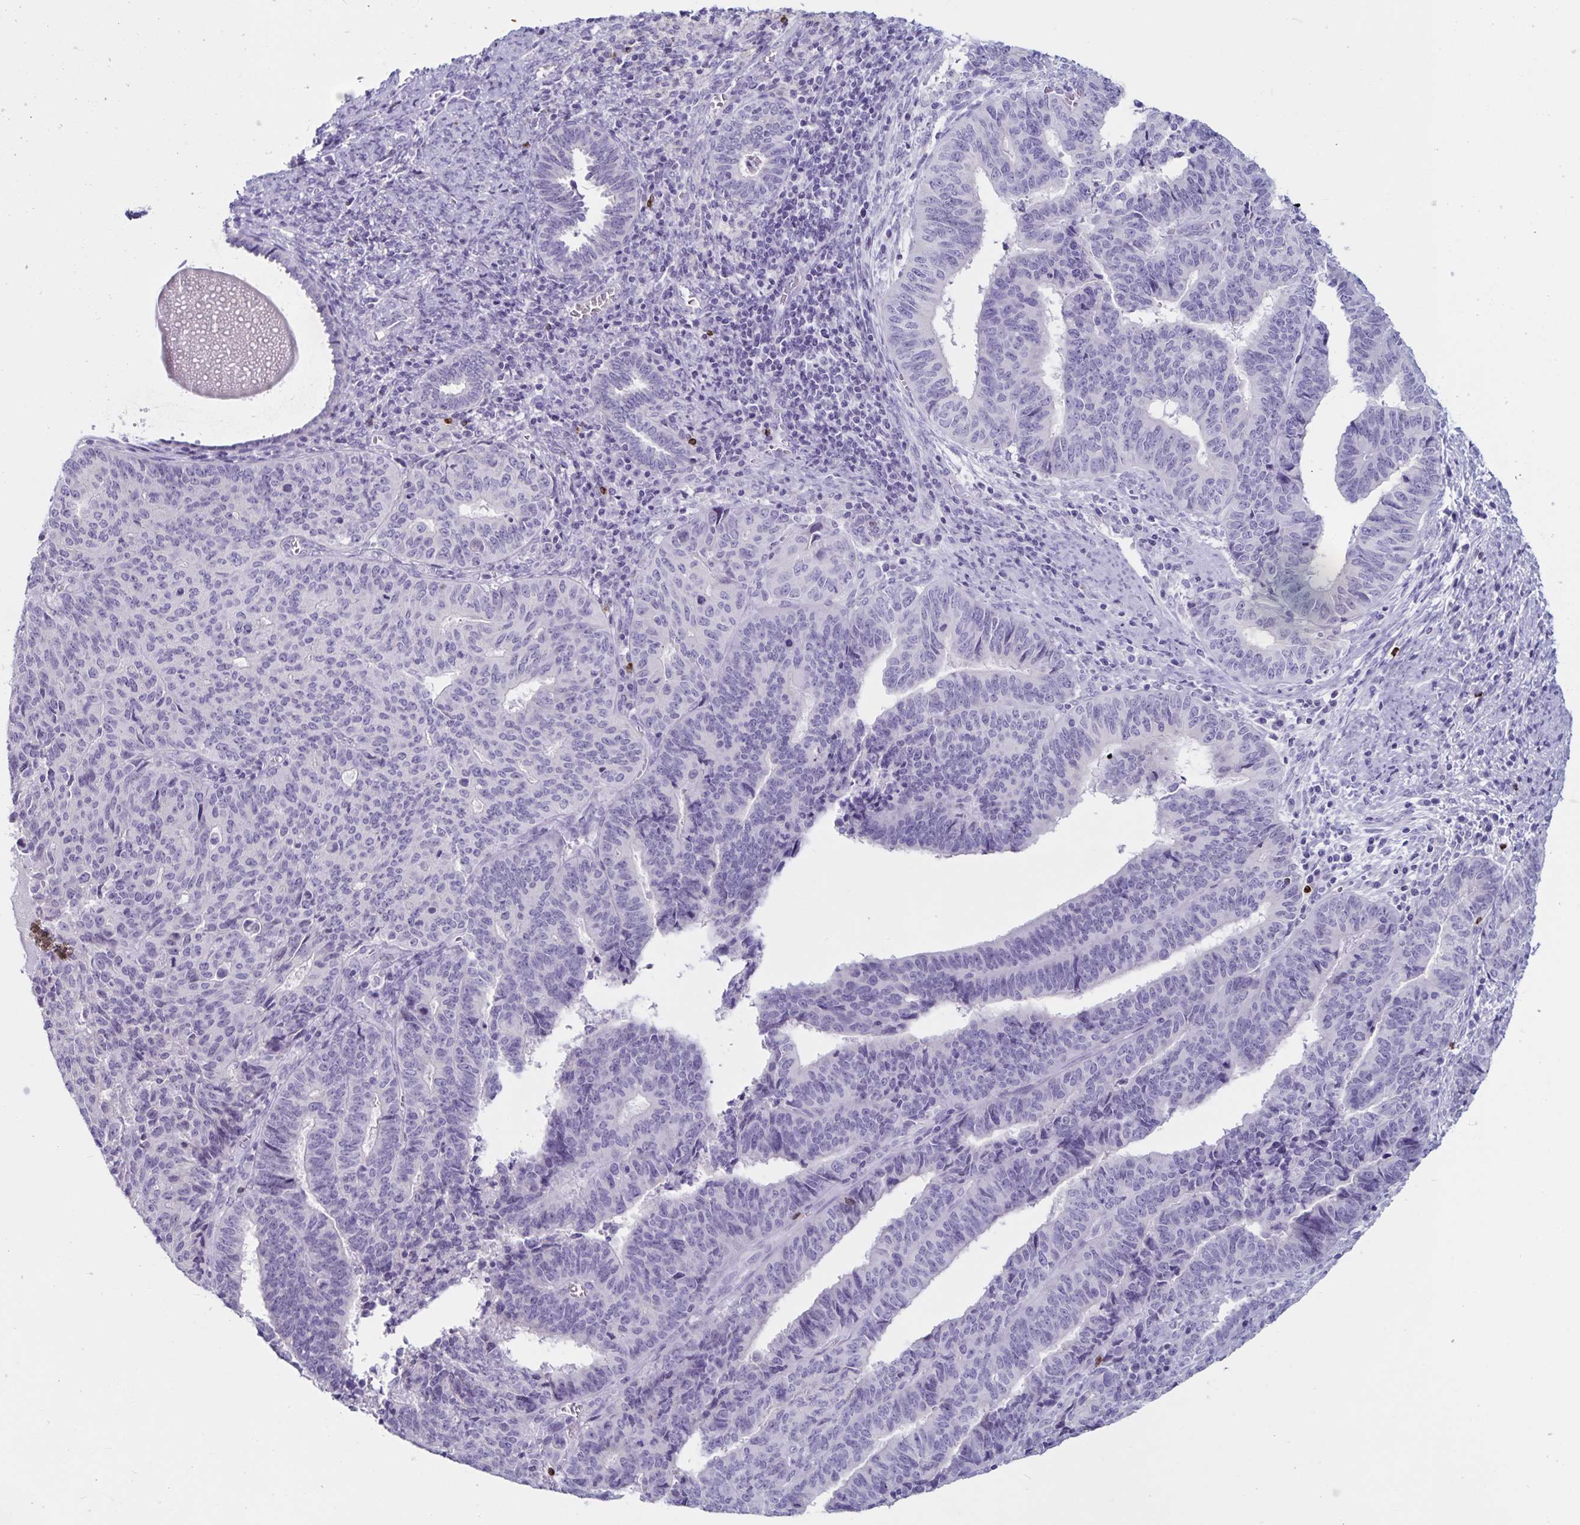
{"staining": {"intensity": "negative", "quantity": "none", "location": "none"}, "tissue": "endometrial cancer", "cell_type": "Tumor cells", "image_type": "cancer", "snomed": [{"axis": "morphology", "description": "Adenocarcinoma, NOS"}, {"axis": "topography", "description": "Endometrium"}], "caption": "Adenocarcinoma (endometrial) was stained to show a protein in brown. There is no significant staining in tumor cells.", "gene": "GNLY", "patient": {"sex": "female", "age": 65}}